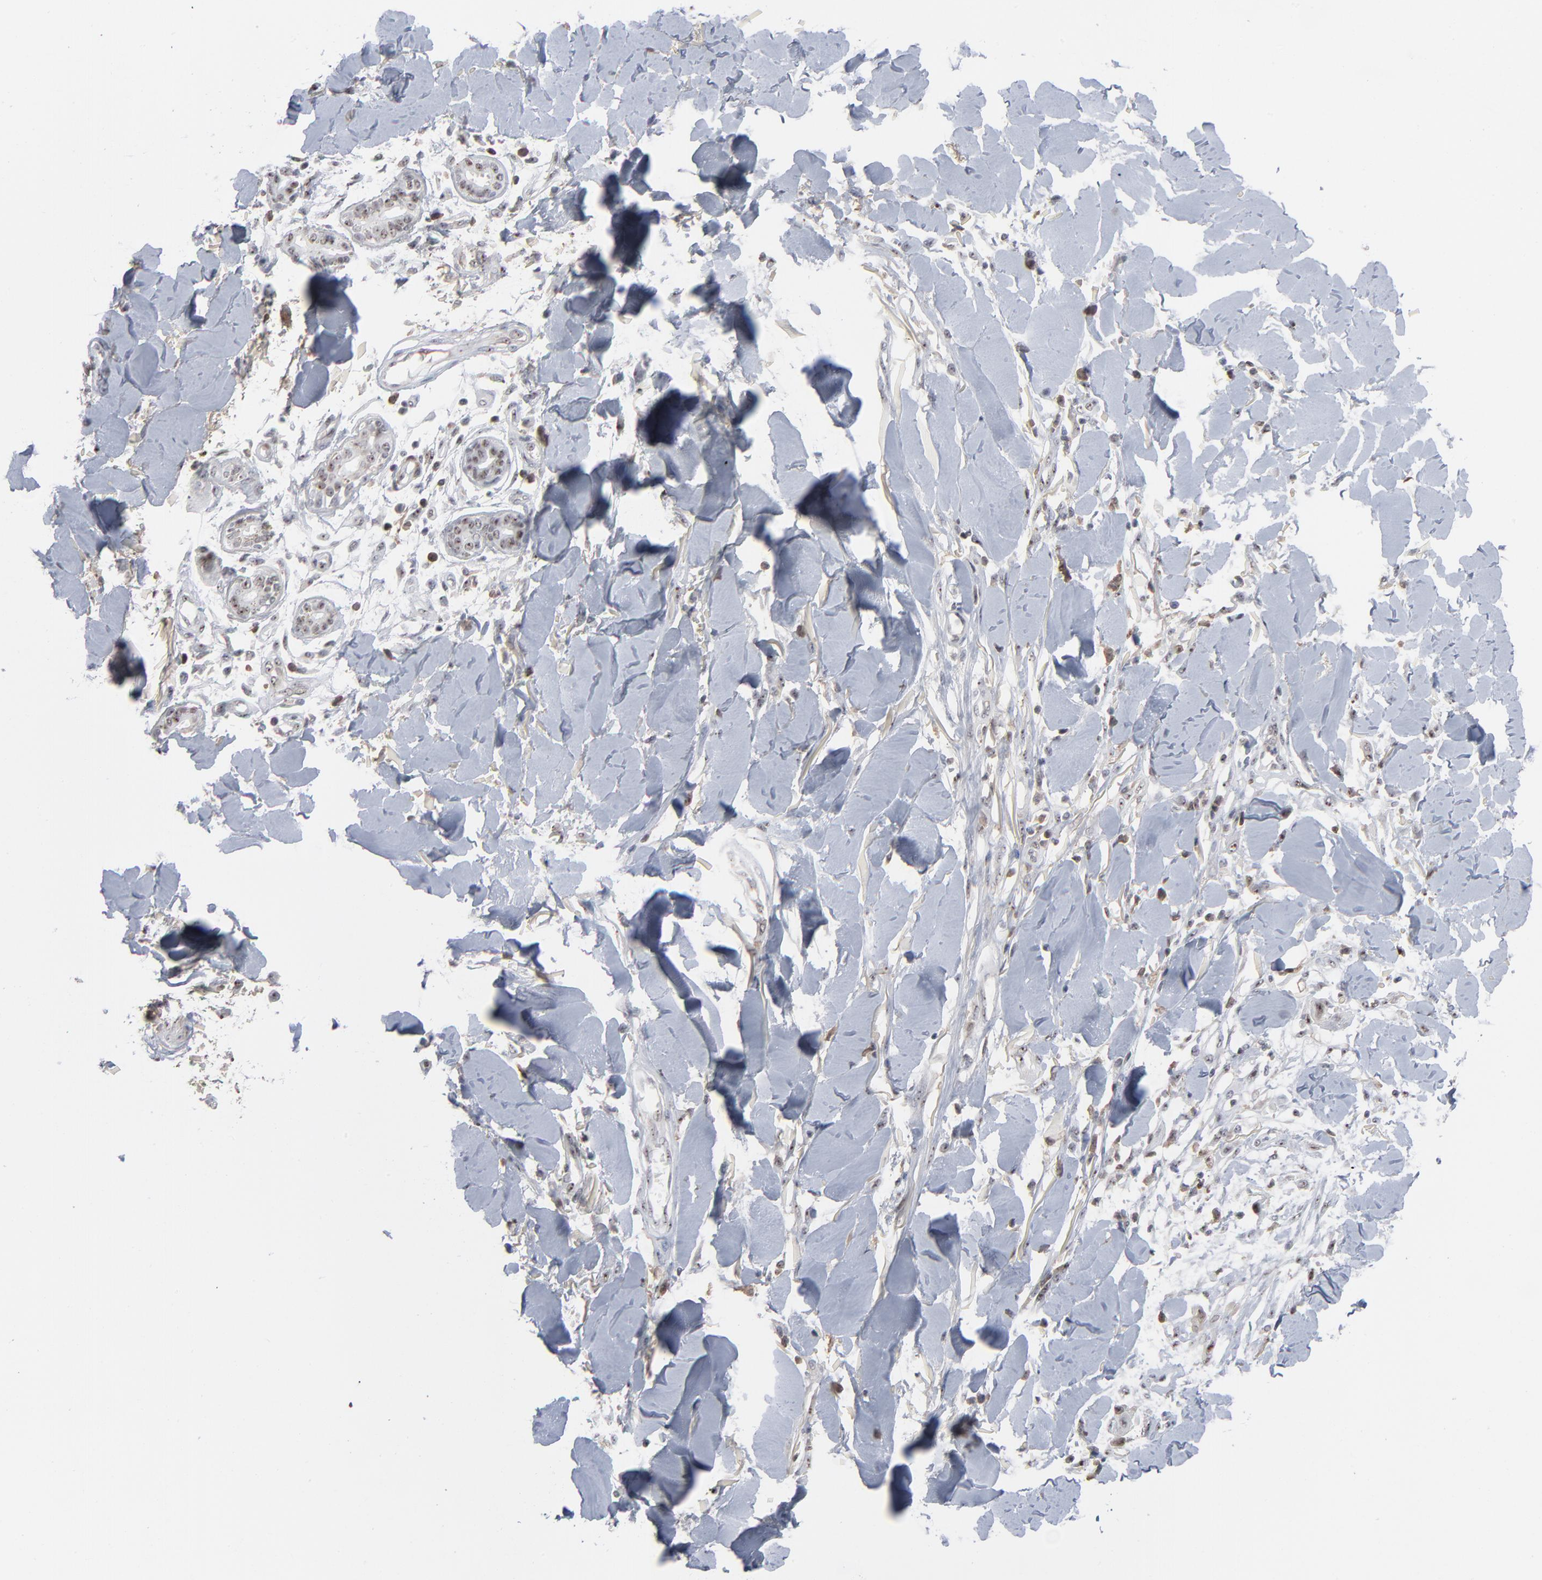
{"staining": {"intensity": "moderate", "quantity": ">75%", "location": "nuclear"}, "tissue": "skin cancer", "cell_type": "Tumor cells", "image_type": "cancer", "snomed": [{"axis": "morphology", "description": "Squamous cell carcinoma, NOS"}, {"axis": "topography", "description": "Skin"}], "caption": "A brown stain shows moderate nuclear staining of a protein in human squamous cell carcinoma (skin) tumor cells.", "gene": "MPHOSPH6", "patient": {"sex": "female", "age": 59}}